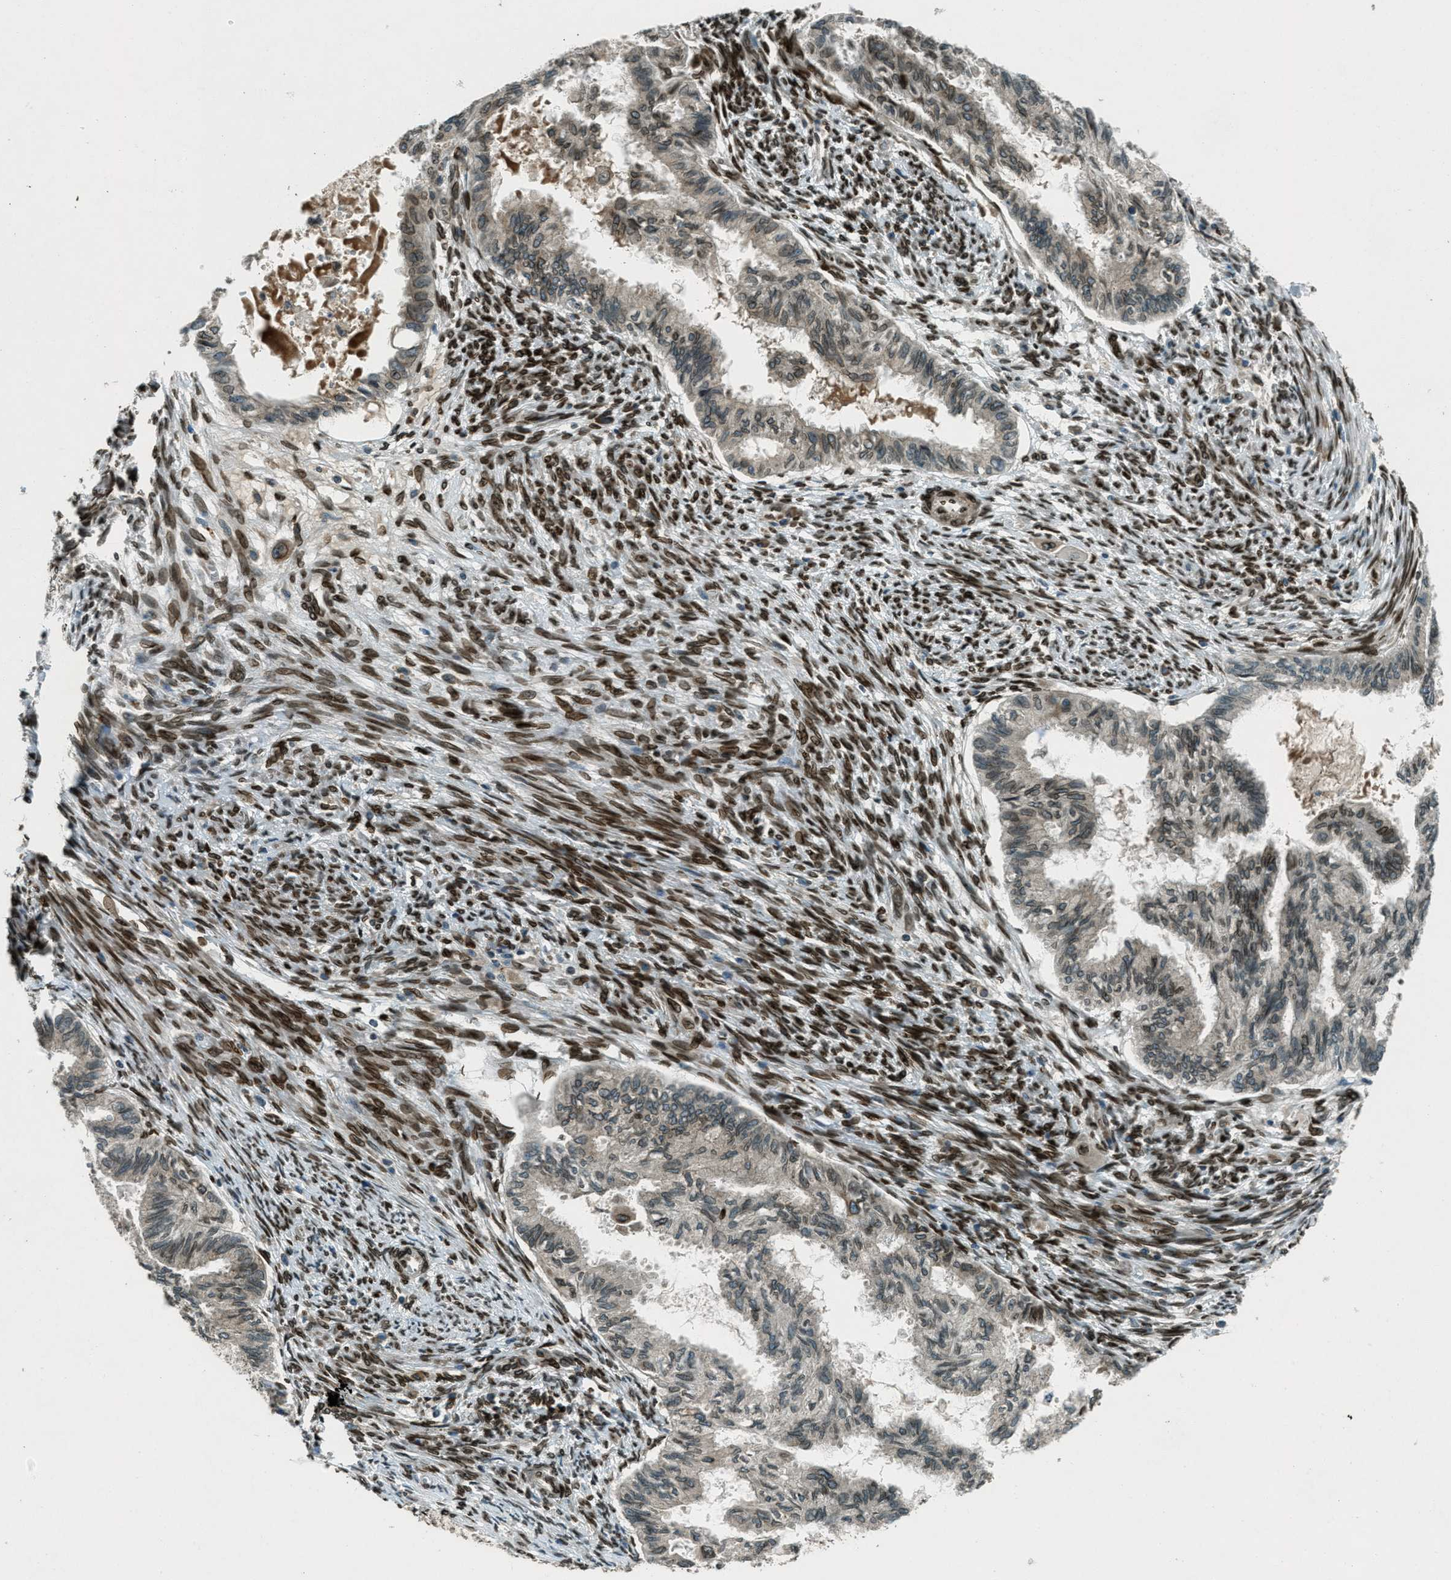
{"staining": {"intensity": "moderate", "quantity": ">75%", "location": "cytoplasmic/membranous,nuclear"}, "tissue": "cervical cancer", "cell_type": "Tumor cells", "image_type": "cancer", "snomed": [{"axis": "morphology", "description": "Normal tissue, NOS"}, {"axis": "morphology", "description": "Adenocarcinoma, NOS"}, {"axis": "topography", "description": "Cervix"}, {"axis": "topography", "description": "Endometrium"}], "caption": "Cervical cancer tissue exhibits moderate cytoplasmic/membranous and nuclear expression in about >75% of tumor cells", "gene": "LEMD2", "patient": {"sex": "female", "age": 86}}